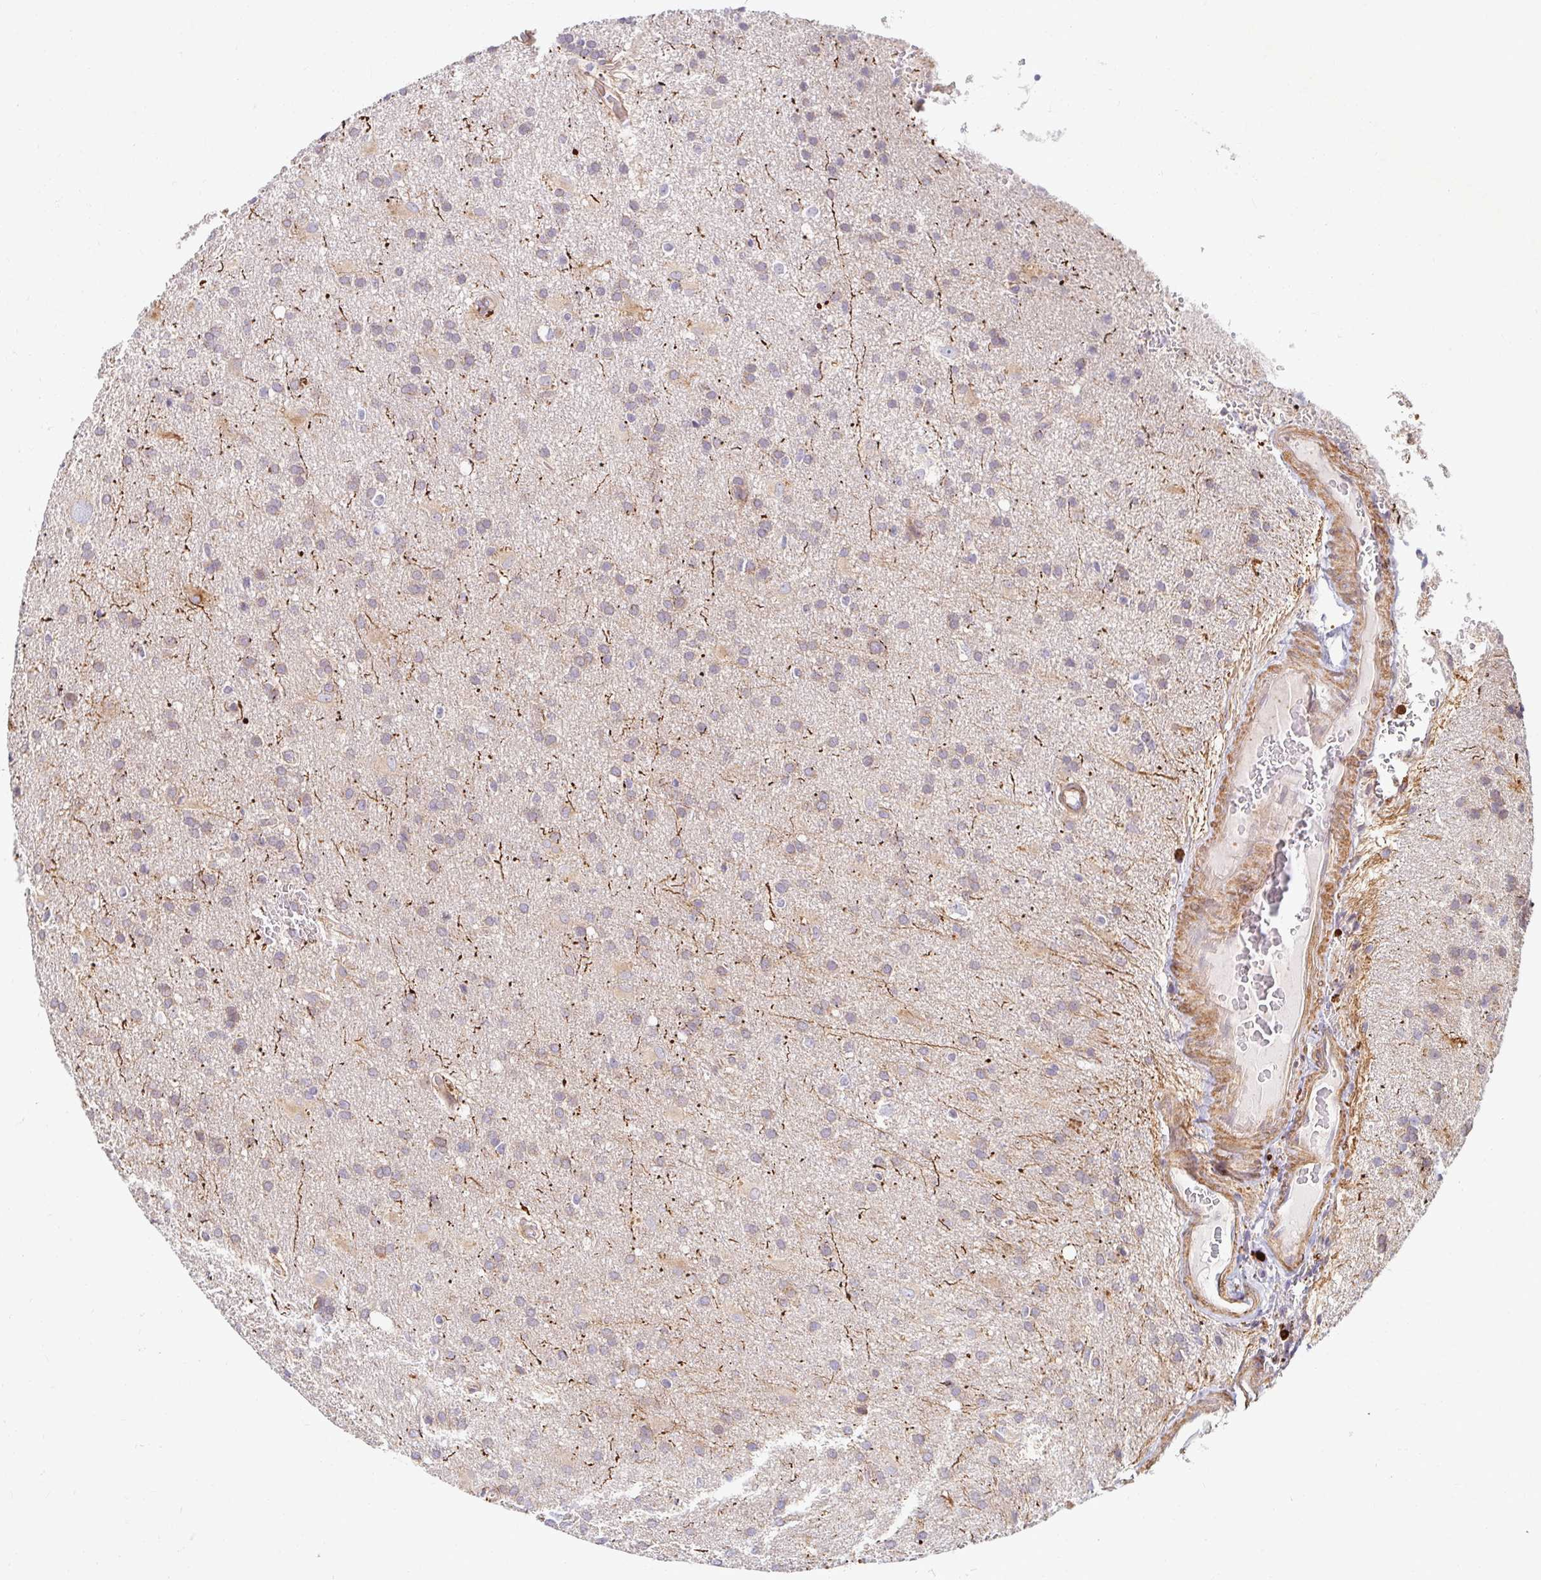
{"staining": {"intensity": "weak", "quantity": "<25%", "location": "cytoplasmic/membranous,nuclear"}, "tissue": "glioma", "cell_type": "Tumor cells", "image_type": "cancer", "snomed": [{"axis": "morphology", "description": "Glioma, malignant, Low grade"}, {"axis": "topography", "description": "Brain"}], "caption": "IHC image of neoplastic tissue: human glioma stained with DAB demonstrates no significant protein staining in tumor cells. (Immunohistochemistry (ihc), brightfield microscopy, high magnification).", "gene": "BTF3", "patient": {"sex": "male", "age": 66}}